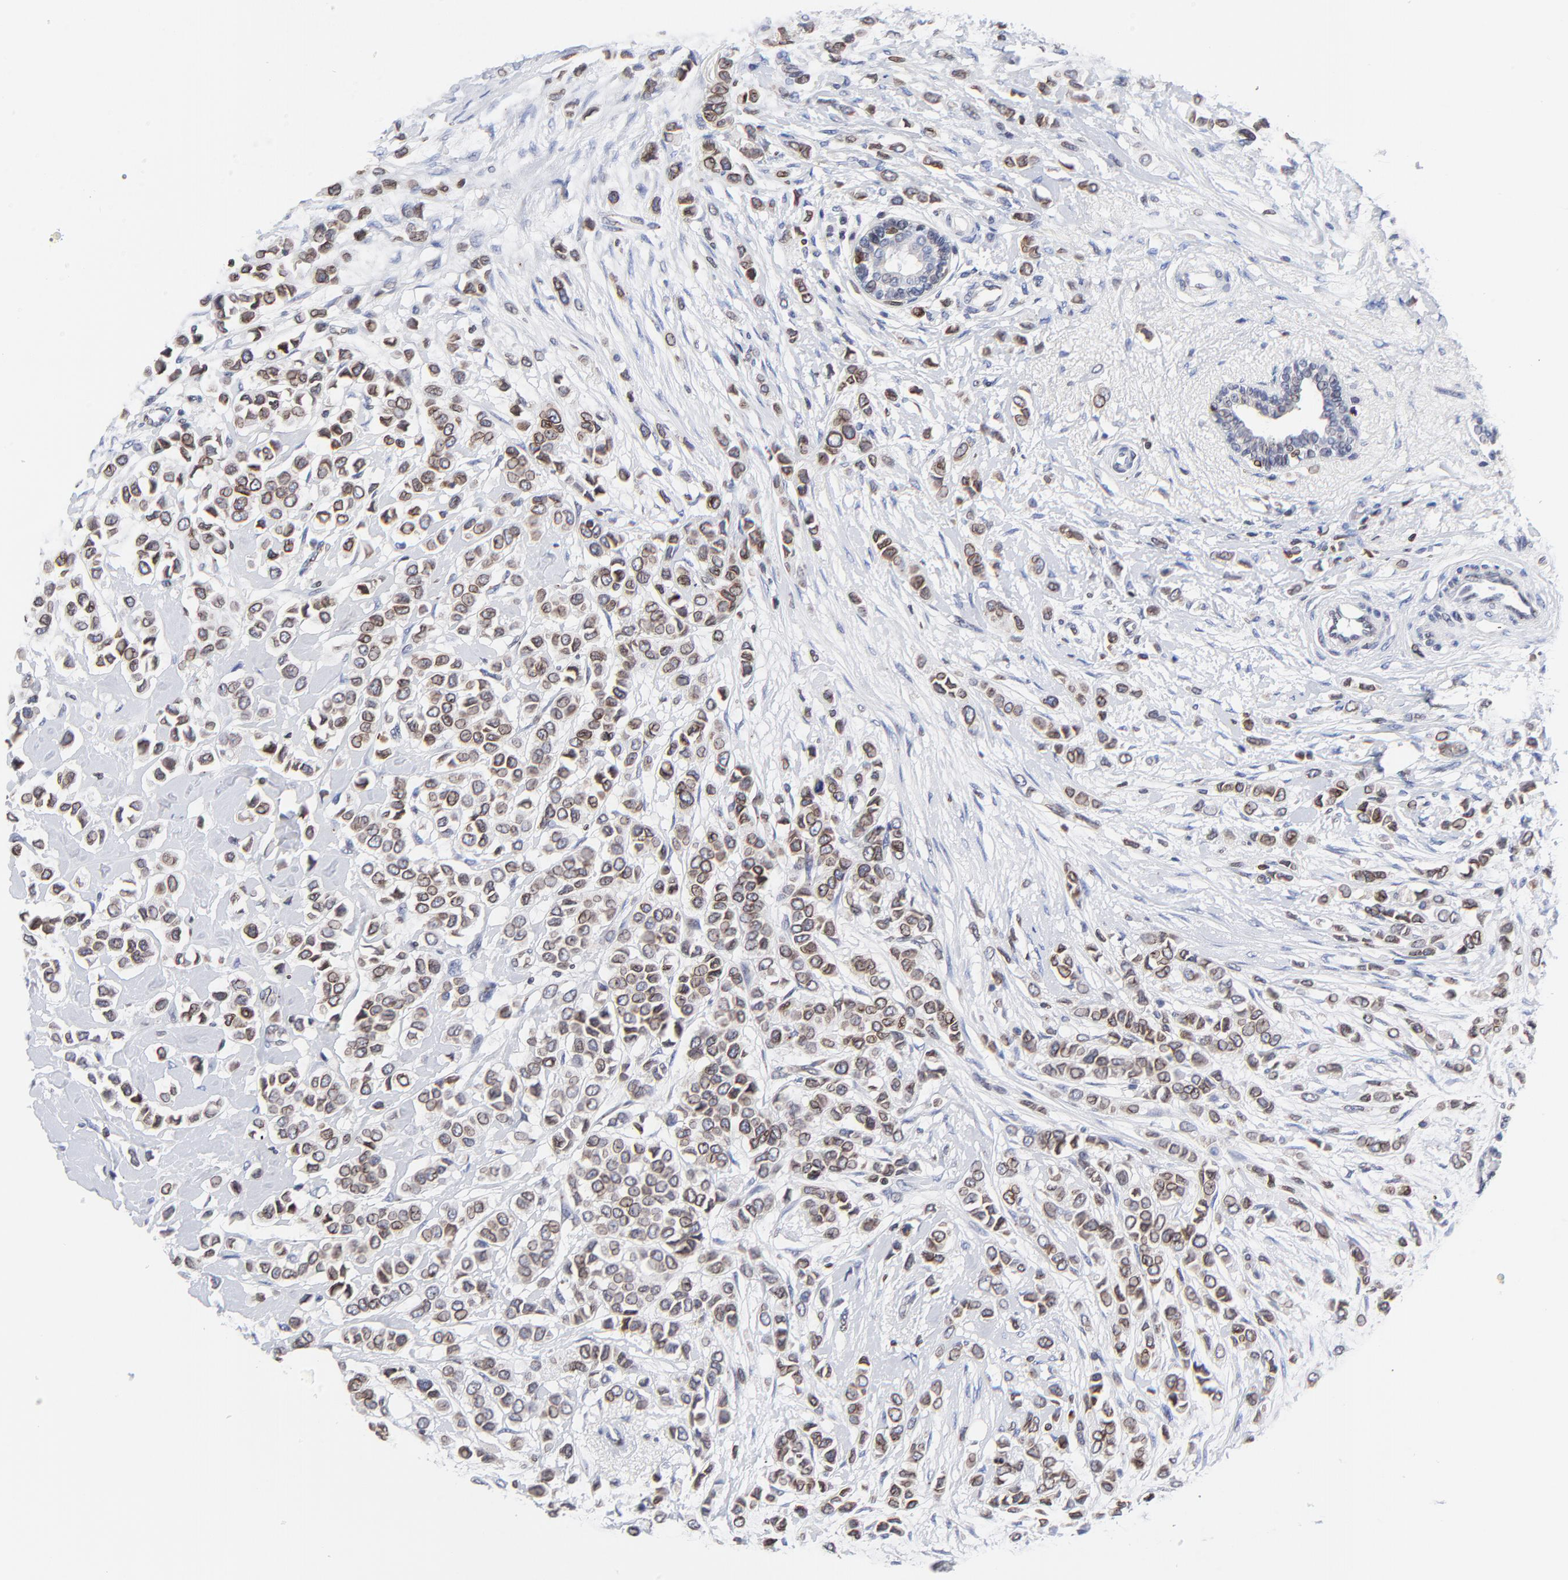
{"staining": {"intensity": "moderate", "quantity": ">75%", "location": "cytoplasmic/membranous,nuclear"}, "tissue": "breast cancer", "cell_type": "Tumor cells", "image_type": "cancer", "snomed": [{"axis": "morphology", "description": "Lobular carcinoma"}, {"axis": "topography", "description": "Breast"}], "caption": "A photomicrograph showing moderate cytoplasmic/membranous and nuclear staining in approximately >75% of tumor cells in breast cancer (lobular carcinoma), as visualized by brown immunohistochemical staining.", "gene": "THAP7", "patient": {"sex": "female", "age": 51}}